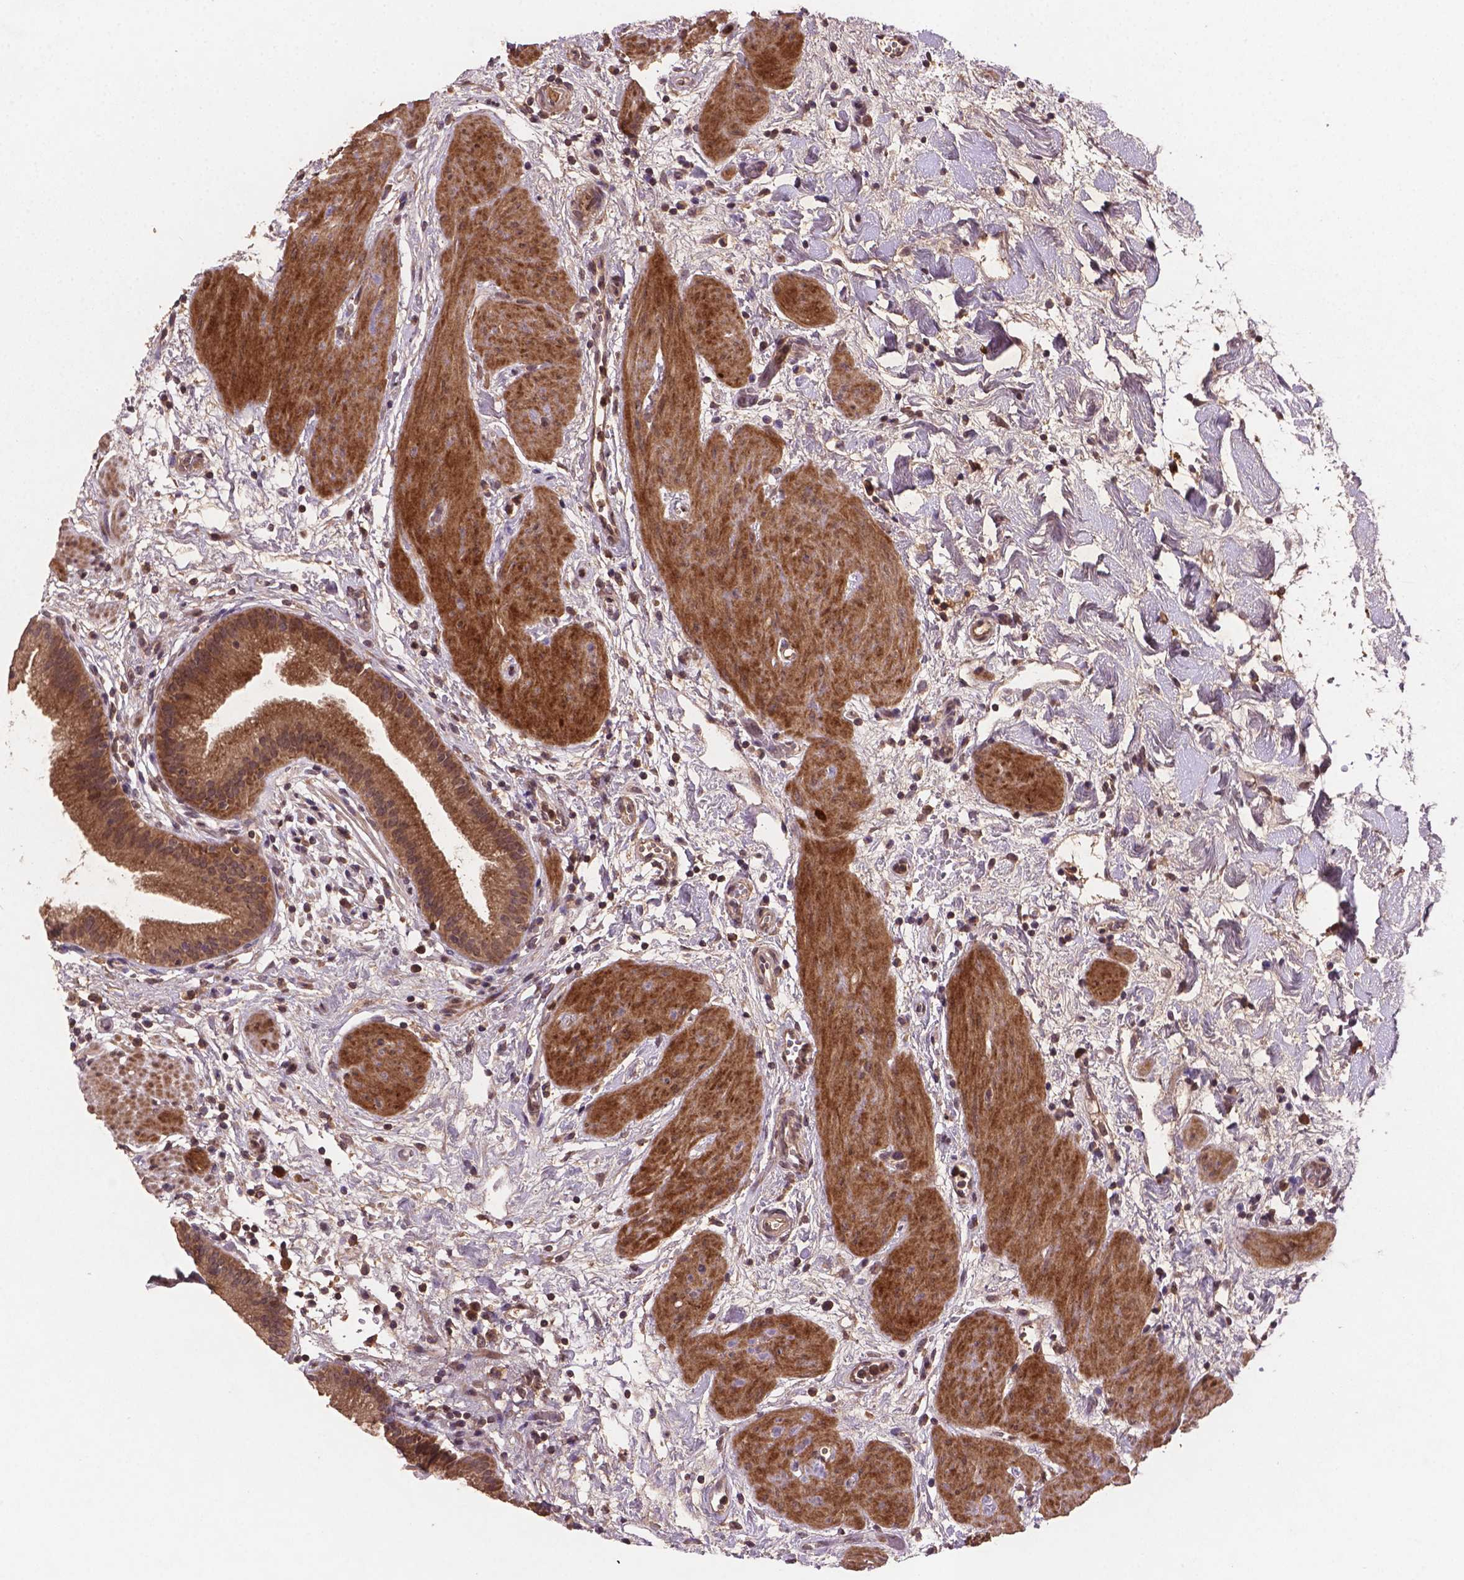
{"staining": {"intensity": "moderate", "quantity": ">75%", "location": "cytoplasmic/membranous"}, "tissue": "gallbladder", "cell_type": "Glandular cells", "image_type": "normal", "snomed": [{"axis": "morphology", "description": "Normal tissue, NOS"}, {"axis": "topography", "description": "Gallbladder"}], "caption": "Gallbladder stained with IHC shows moderate cytoplasmic/membranous positivity in about >75% of glandular cells.", "gene": "NIPAL2", "patient": {"sex": "female", "age": 65}}